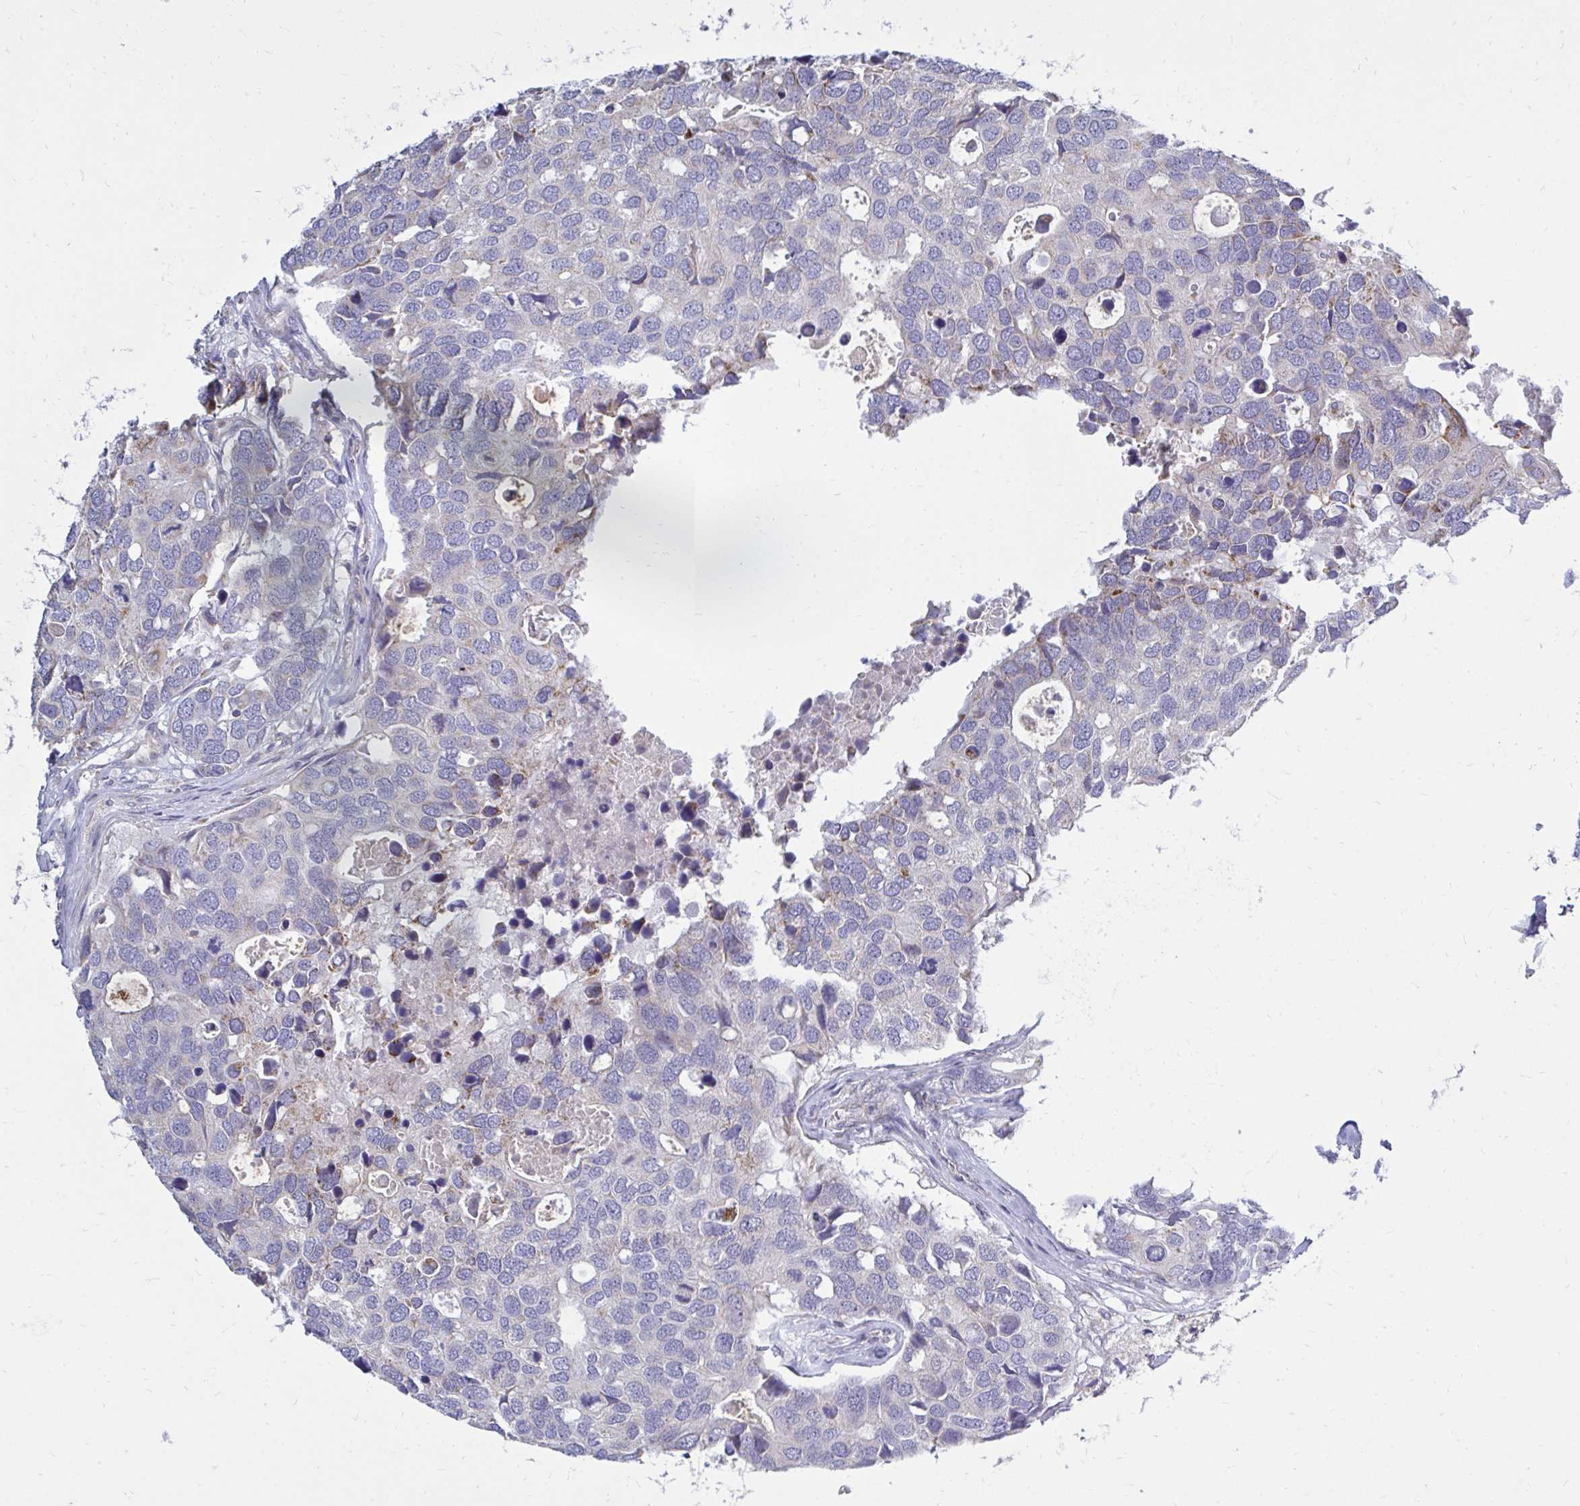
{"staining": {"intensity": "negative", "quantity": "none", "location": "none"}, "tissue": "breast cancer", "cell_type": "Tumor cells", "image_type": "cancer", "snomed": [{"axis": "morphology", "description": "Duct carcinoma"}, {"axis": "topography", "description": "Breast"}], "caption": "Immunohistochemical staining of intraductal carcinoma (breast) displays no significant expression in tumor cells.", "gene": "OR10R2", "patient": {"sex": "female", "age": 83}}